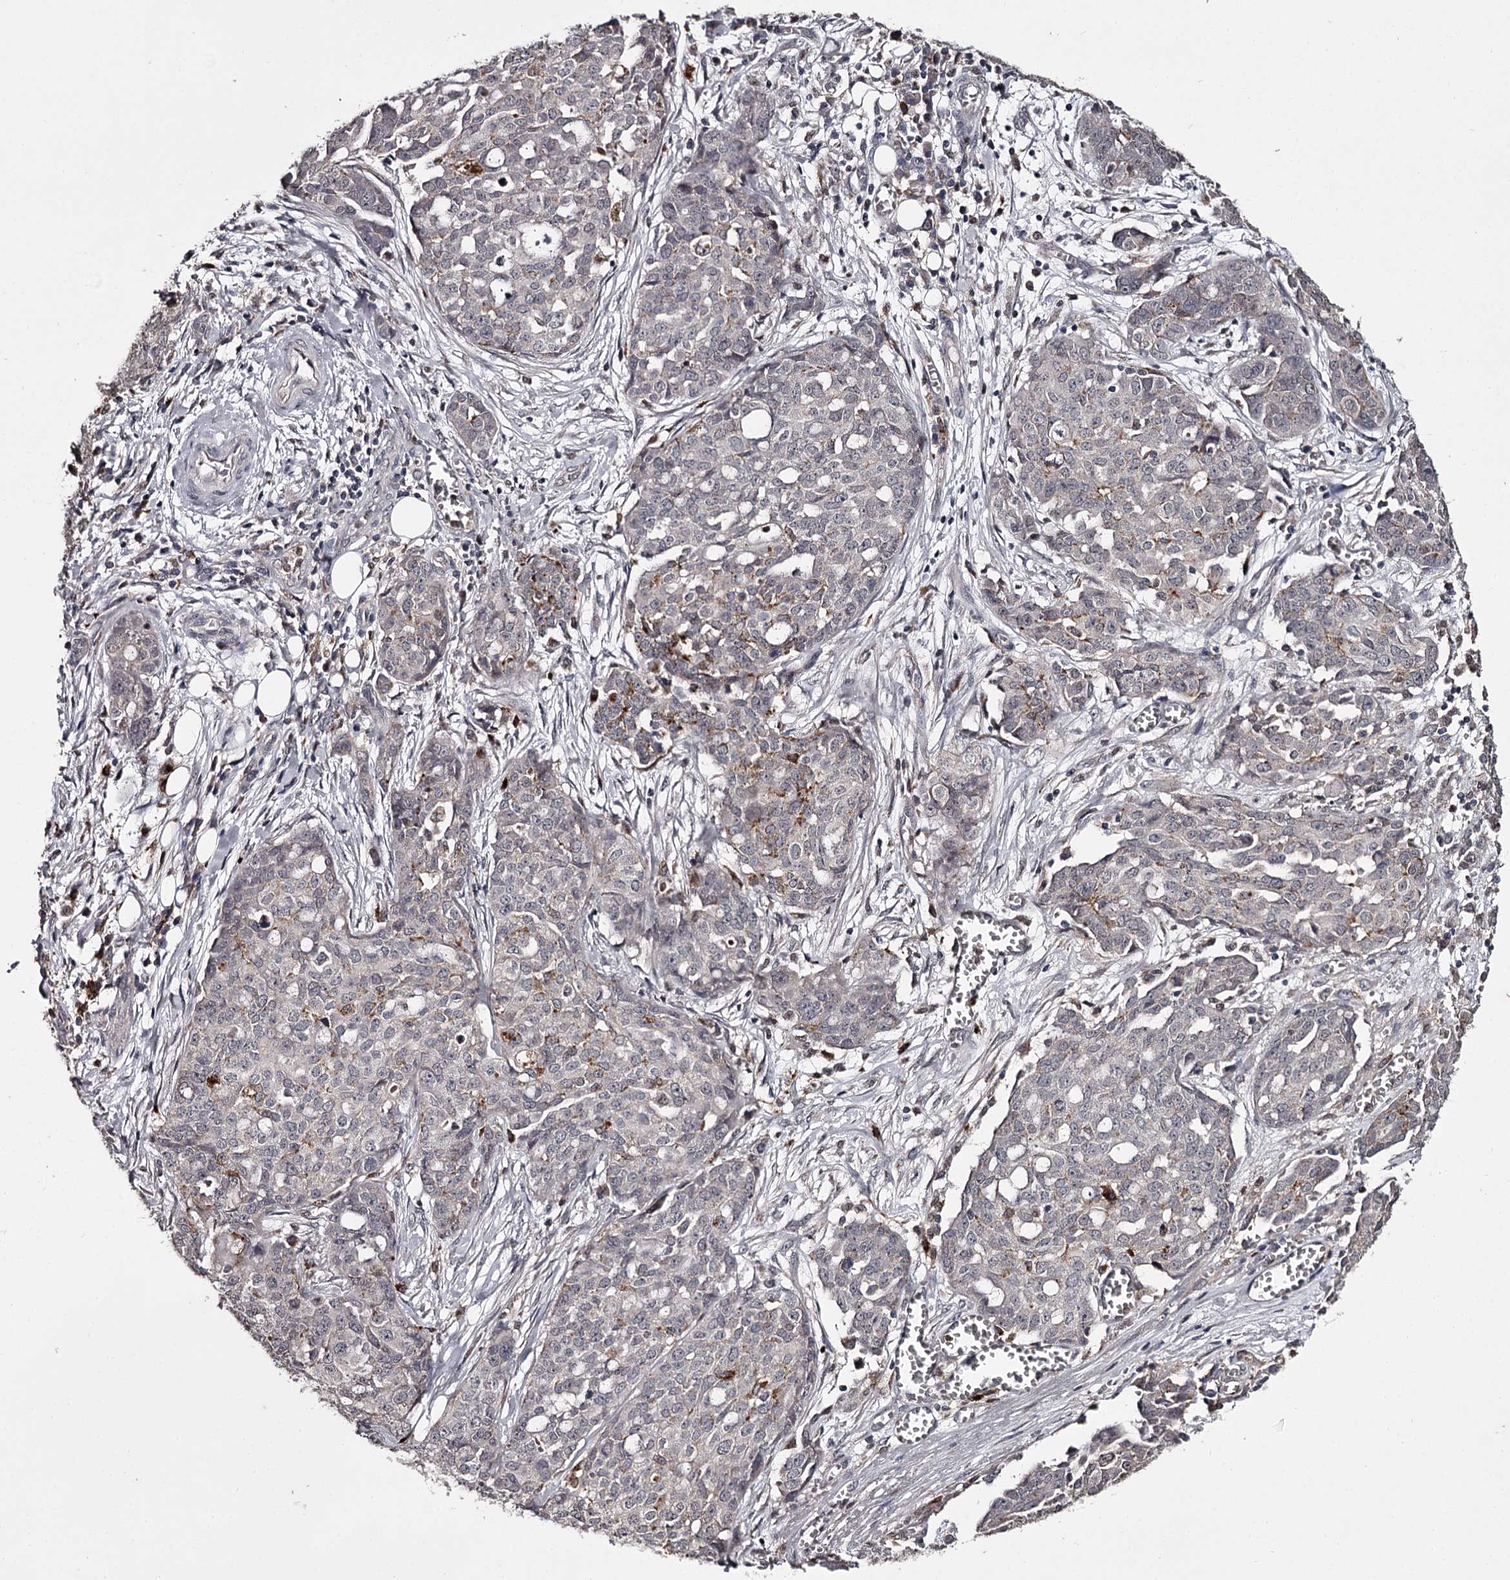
{"staining": {"intensity": "negative", "quantity": "none", "location": "none"}, "tissue": "ovarian cancer", "cell_type": "Tumor cells", "image_type": "cancer", "snomed": [{"axis": "morphology", "description": "Cystadenocarcinoma, serous, NOS"}, {"axis": "topography", "description": "Soft tissue"}, {"axis": "topography", "description": "Ovary"}], "caption": "Tumor cells are negative for brown protein staining in ovarian serous cystadenocarcinoma.", "gene": "SLC32A1", "patient": {"sex": "female", "age": 57}}